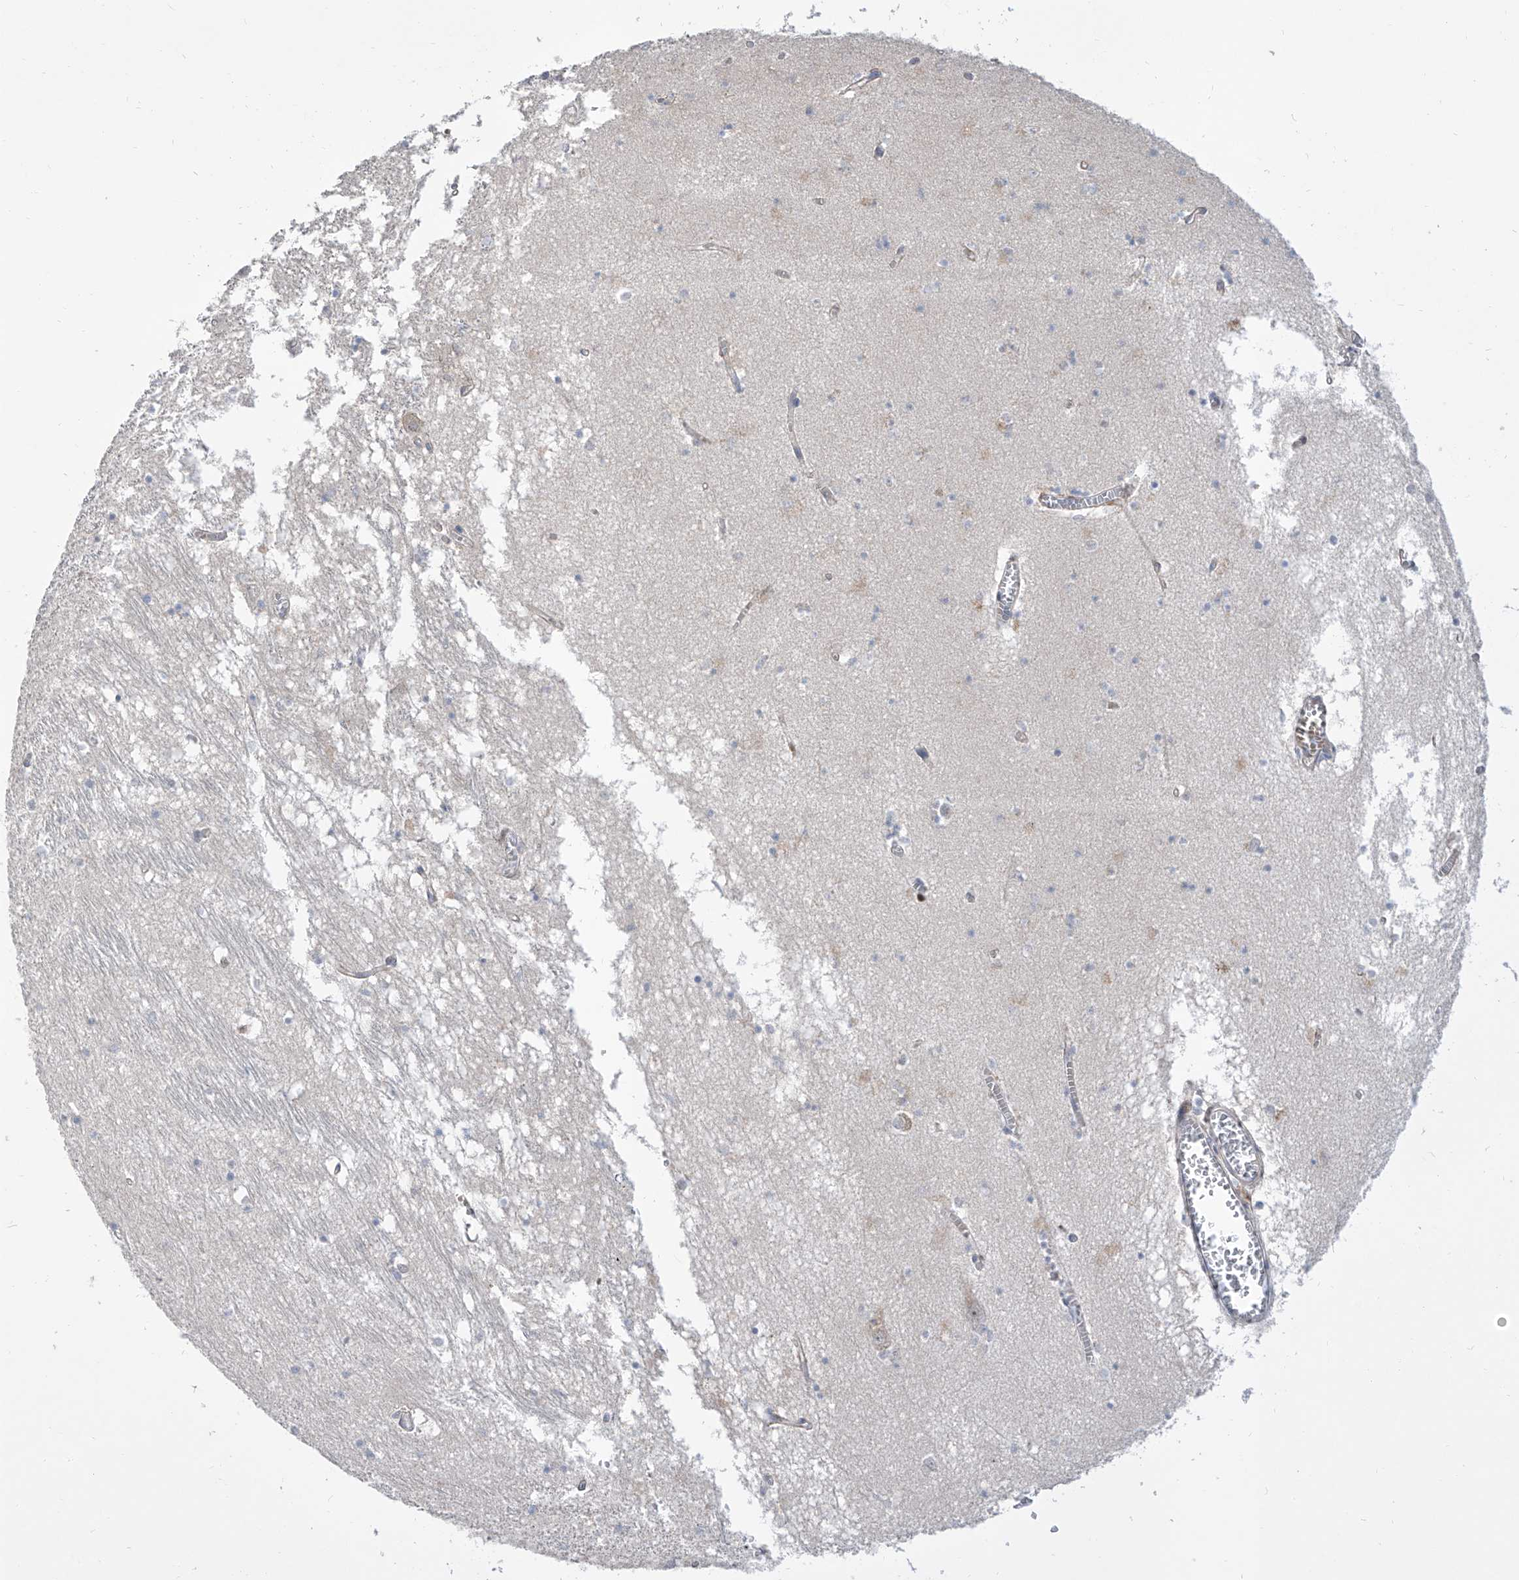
{"staining": {"intensity": "negative", "quantity": "none", "location": "none"}, "tissue": "hippocampus", "cell_type": "Glial cells", "image_type": "normal", "snomed": [{"axis": "morphology", "description": "Normal tissue, NOS"}, {"axis": "topography", "description": "Hippocampus"}], "caption": "IHC micrograph of unremarkable hippocampus: human hippocampus stained with DAB reveals no significant protein expression in glial cells.", "gene": "LRRC1", "patient": {"sex": "male", "age": 70}}